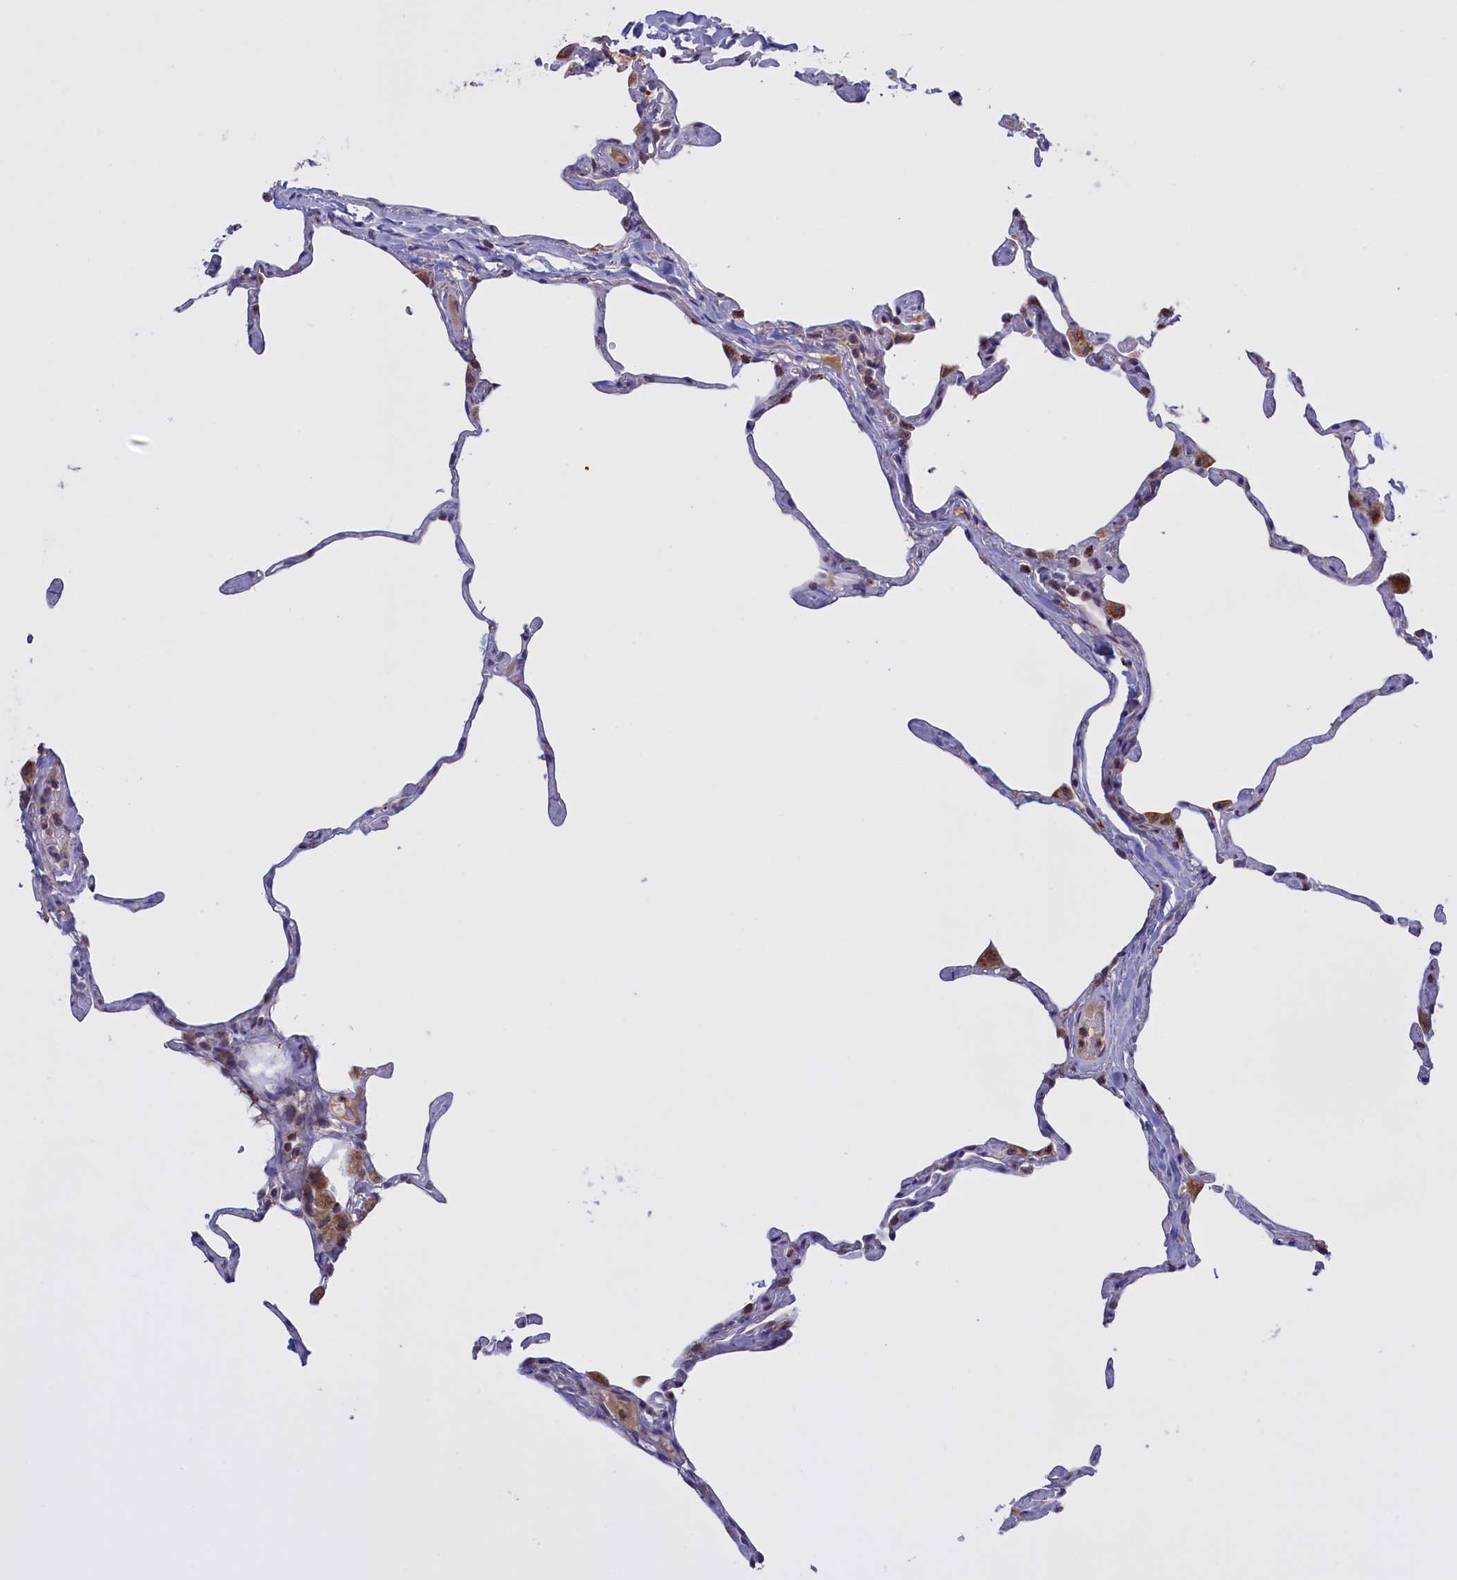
{"staining": {"intensity": "negative", "quantity": "none", "location": "none"}, "tissue": "lung", "cell_type": "Alveolar cells", "image_type": "normal", "snomed": [{"axis": "morphology", "description": "Normal tissue, NOS"}, {"axis": "topography", "description": "Lung"}], "caption": "This is an immunohistochemistry (IHC) micrograph of normal lung. There is no positivity in alveolar cells.", "gene": "FAM149B1", "patient": {"sex": "male", "age": 65}}